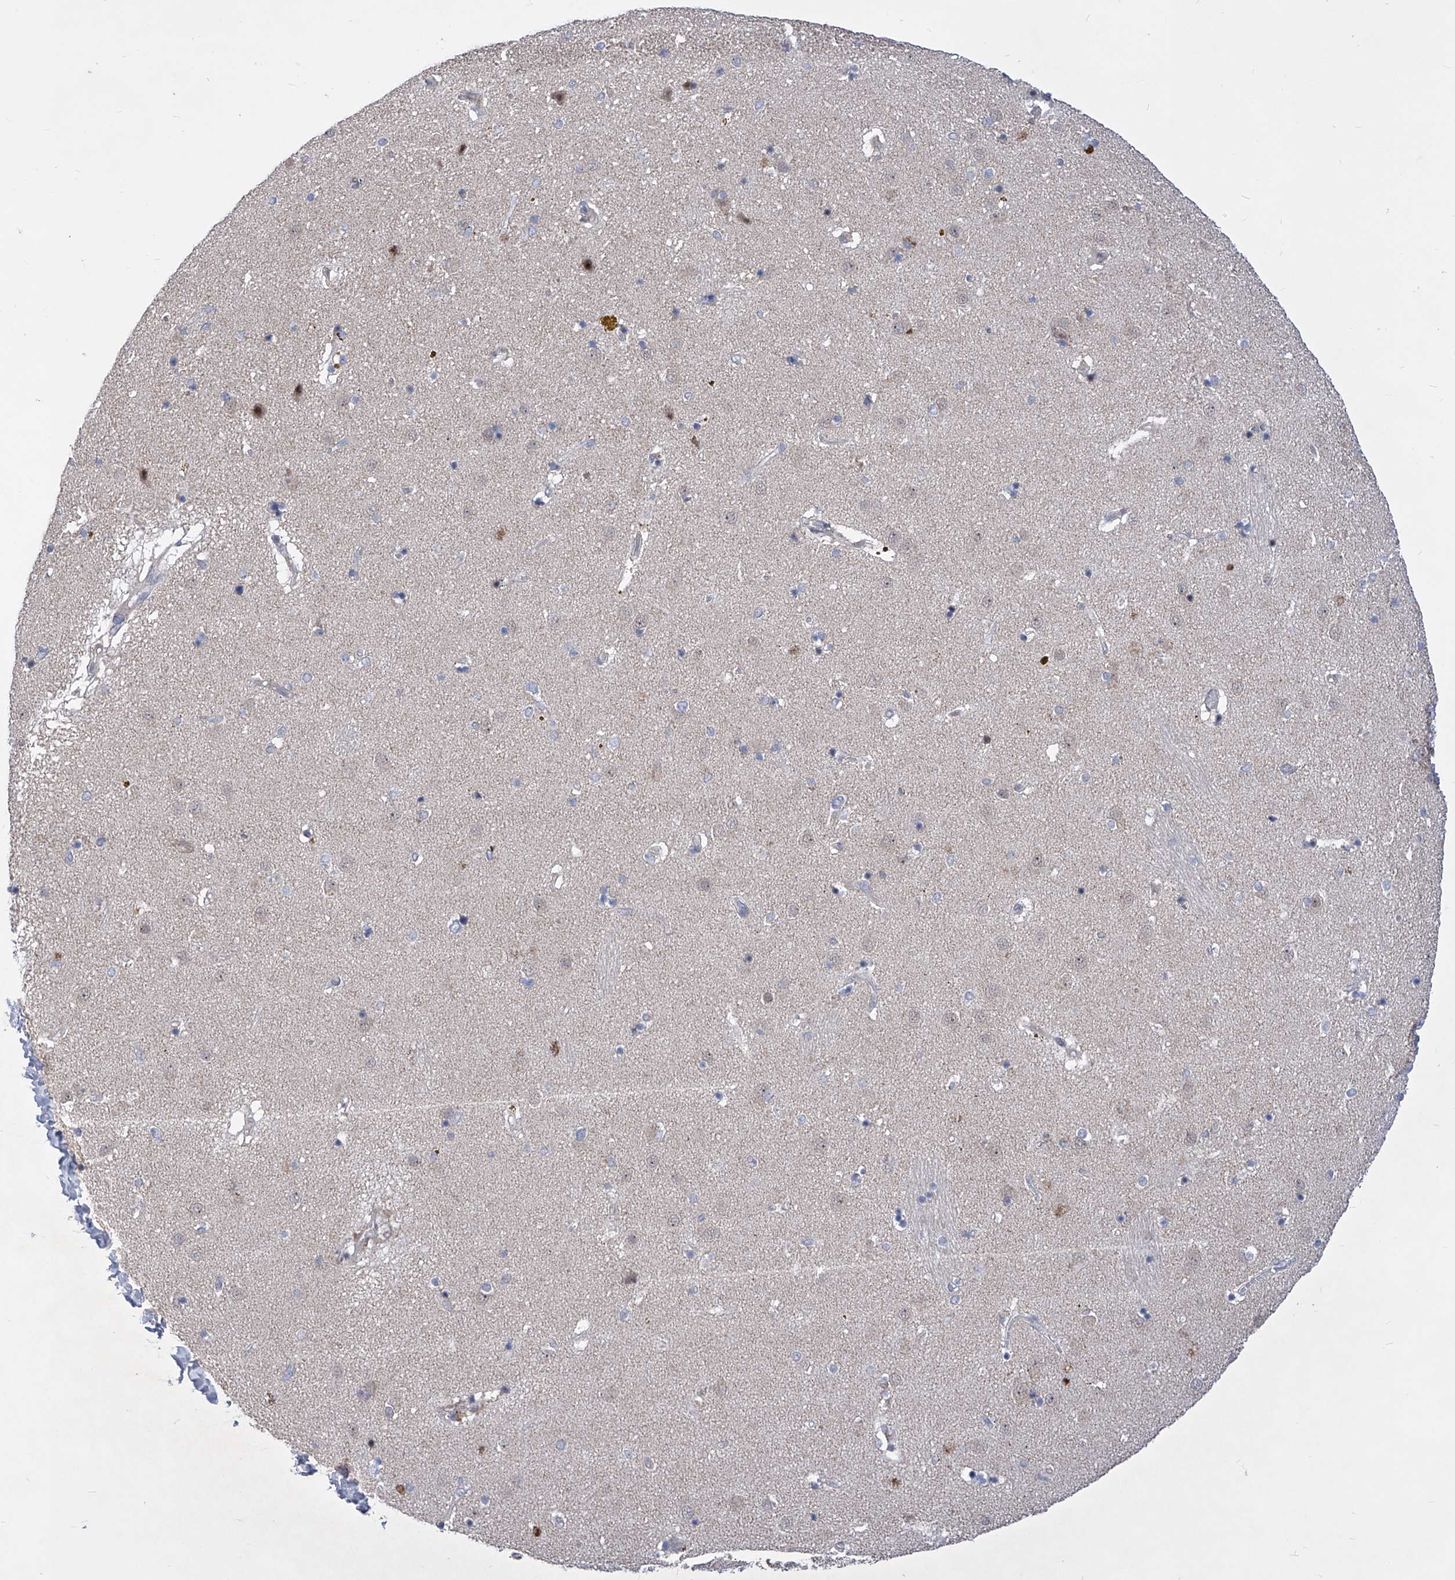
{"staining": {"intensity": "negative", "quantity": "none", "location": "none"}, "tissue": "caudate", "cell_type": "Glial cells", "image_type": "normal", "snomed": [{"axis": "morphology", "description": "Normal tissue, NOS"}, {"axis": "topography", "description": "Lateral ventricle wall"}], "caption": "Micrograph shows no protein expression in glial cells of normal caudate.", "gene": "NUFIP1", "patient": {"sex": "male", "age": 70}}